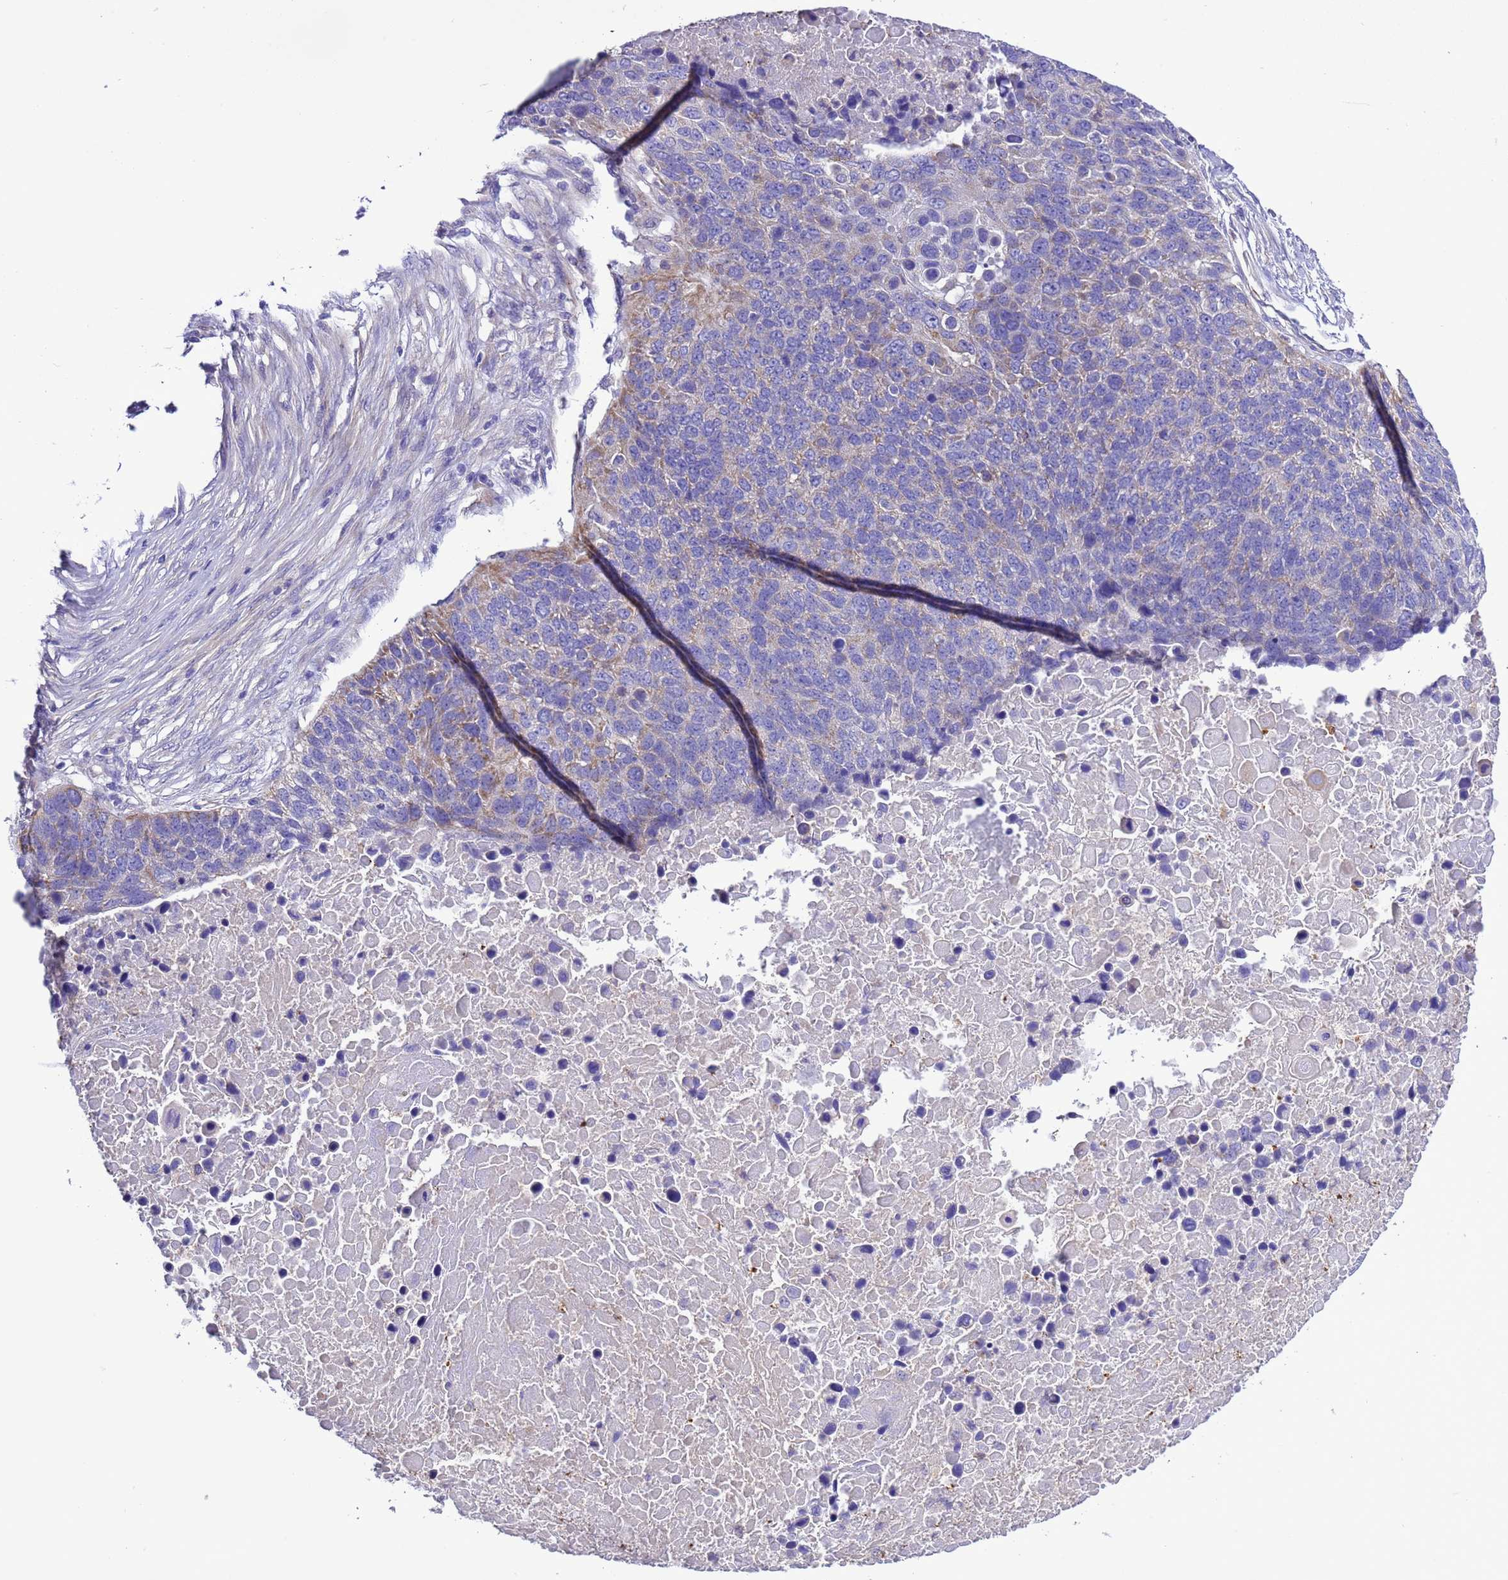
{"staining": {"intensity": "weak", "quantity": "<25%", "location": "cytoplasmic/membranous"}, "tissue": "lung cancer", "cell_type": "Tumor cells", "image_type": "cancer", "snomed": [{"axis": "morphology", "description": "Normal tissue, NOS"}, {"axis": "morphology", "description": "Squamous cell carcinoma, NOS"}, {"axis": "topography", "description": "Lymph node"}, {"axis": "topography", "description": "Lung"}], "caption": "Immunohistochemistry of lung squamous cell carcinoma shows no staining in tumor cells.", "gene": "KICS2", "patient": {"sex": "male", "age": 66}}